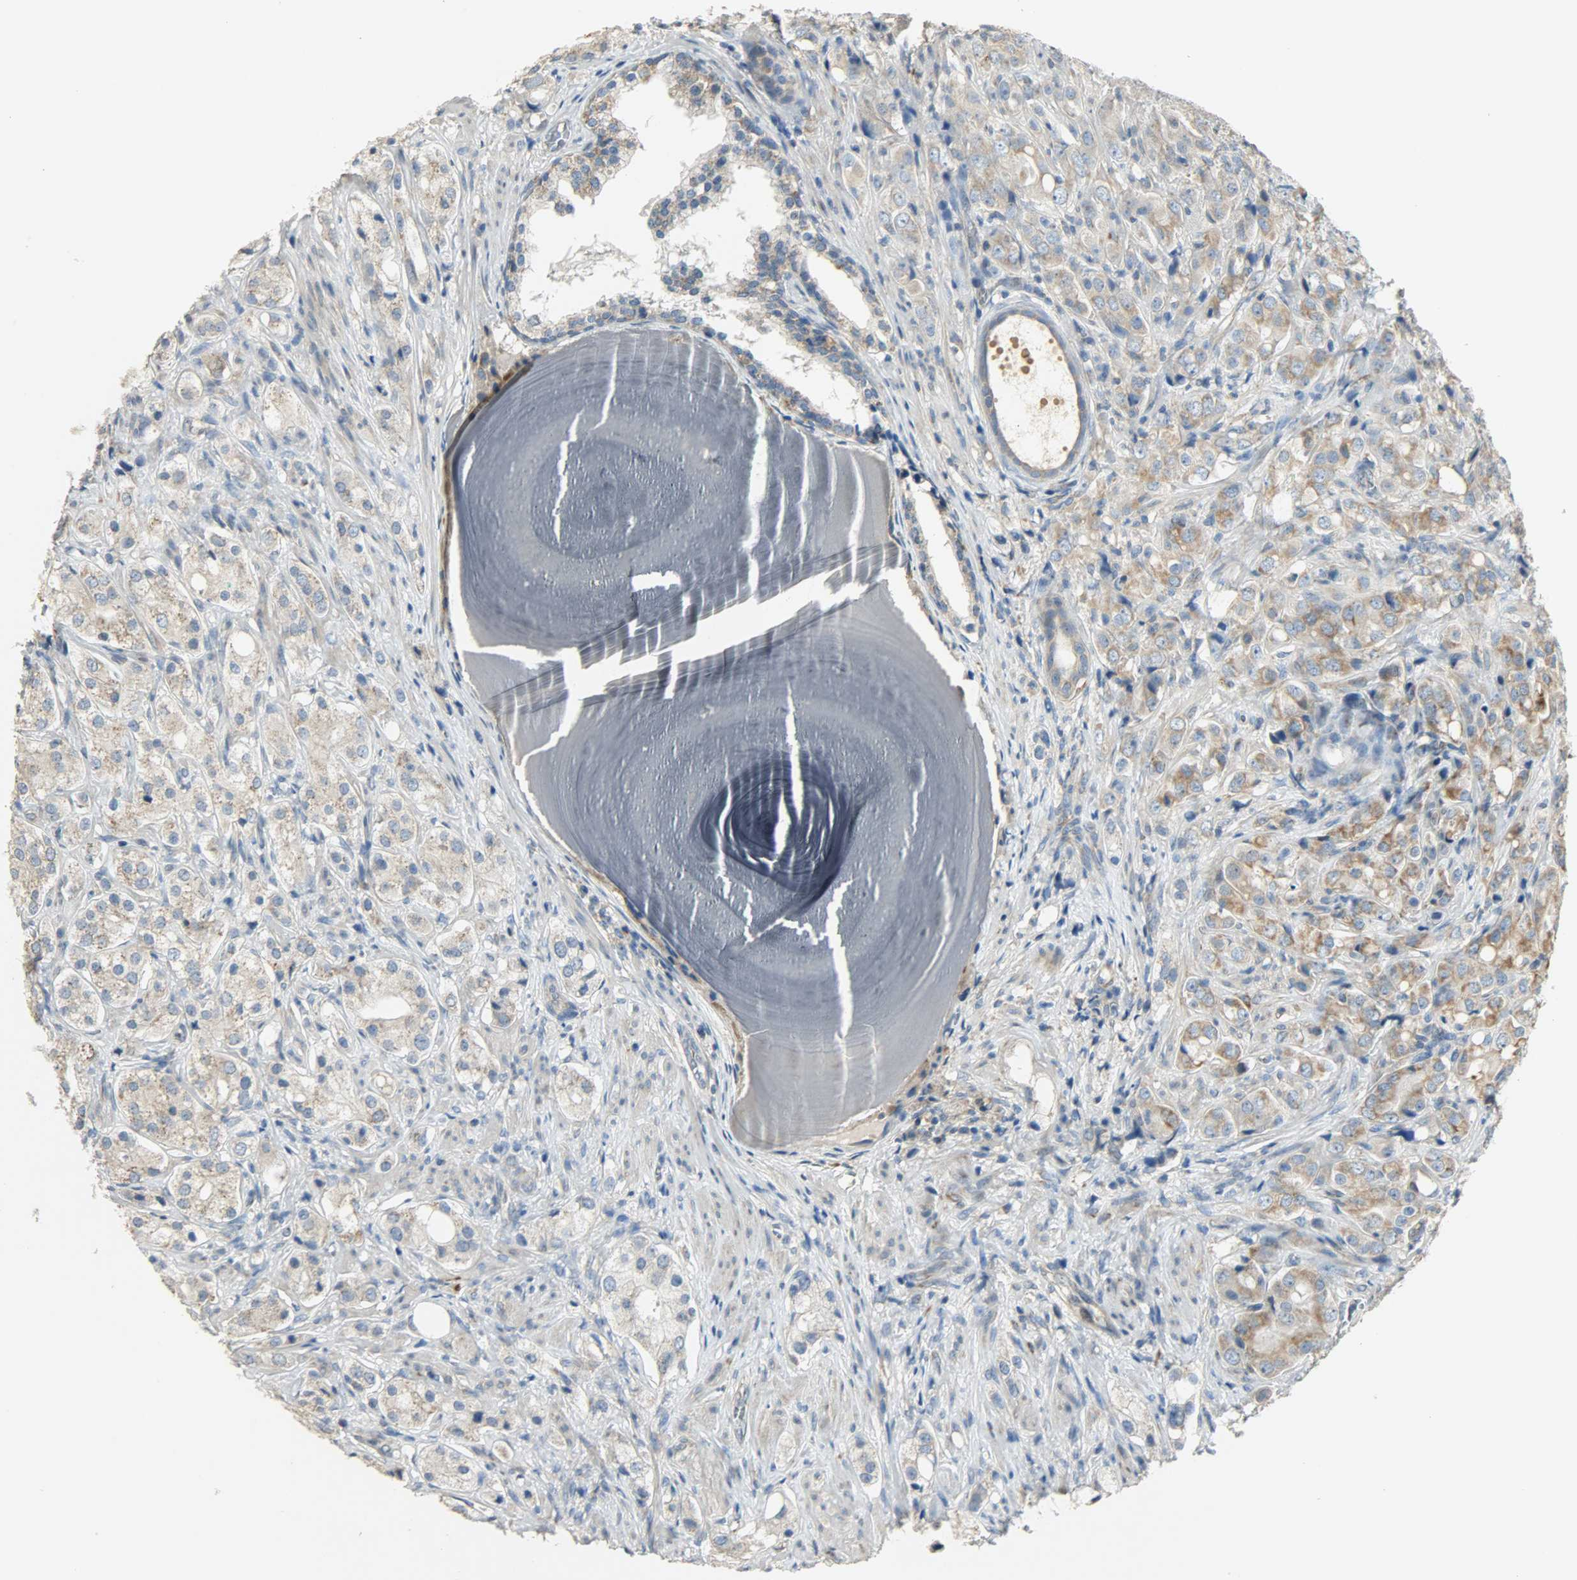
{"staining": {"intensity": "moderate", "quantity": ">75%", "location": "cytoplasmic/membranous"}, "tissue": "prostate cancer", "cell_type": "Tumor cells", "image_type": "cancer", "snomed": [{"axis": "morphology", "description": "Adenocarcinoma, High grade"}, {"axis": "topography", "description": "Prostate"}], "caption": "Protein staining reveals moderate cytoplasmic/membranous staining in approximately >75% of tumor cells in prostate cancer.", "gene": "NNT", "patient": {"sex": "male", "age": 68}}